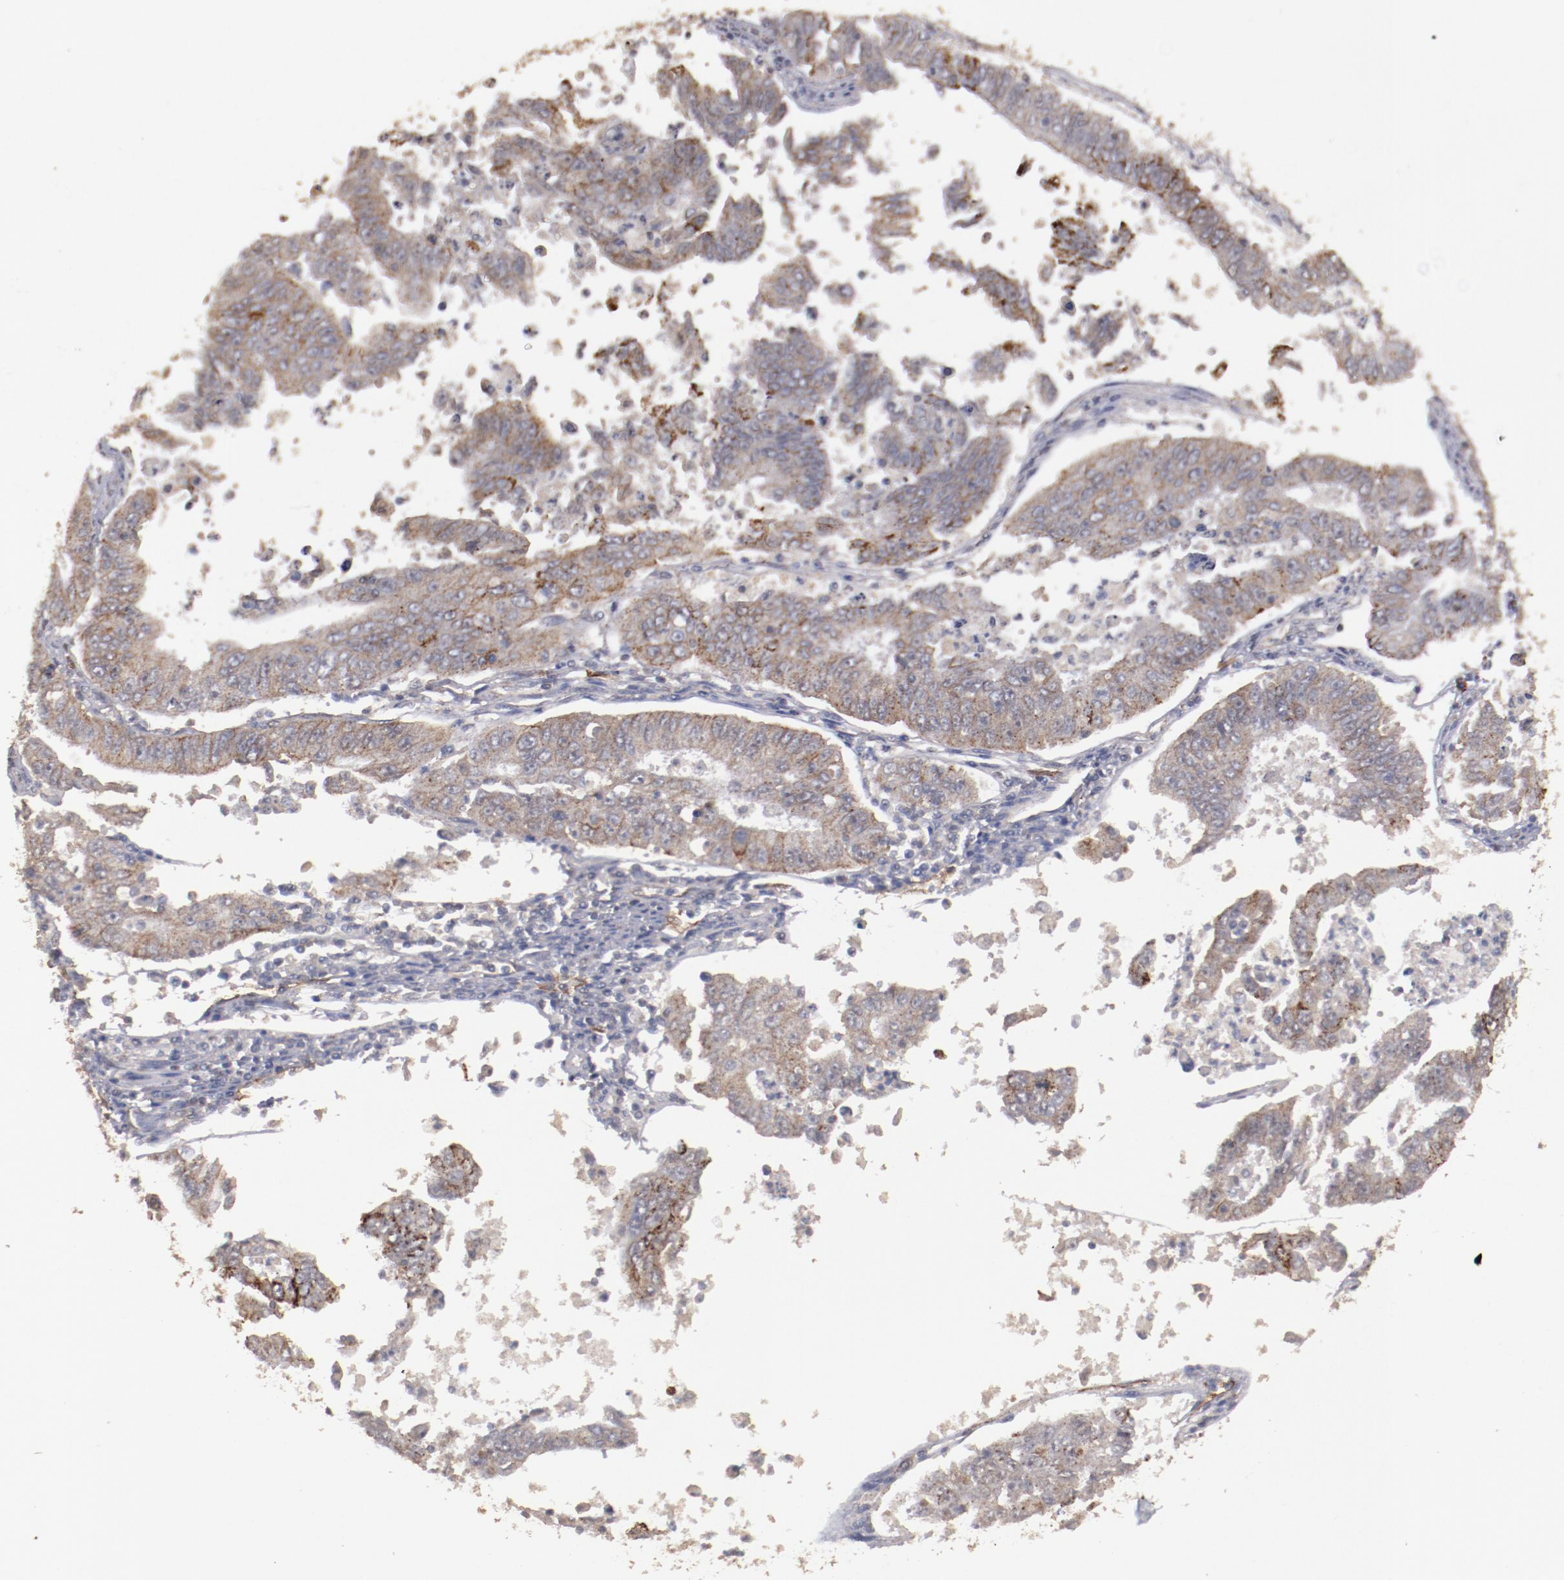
{"staining": {"intensity": "moderate", "quantity": "25%-75%", "location": "cytoplasmic/membranous"}, "tissue": "endometrial cancer", "cell_type": "Tumor cells", "image_type": "cancer", "snomed": [{"axis": "morphology", "description": "Adenocarcinoma, NOS"}, {"axis": "topography", "description": "Endometrium"}], "caption": "Immunohistochemistry (IHC) histopathology image of neoplastic tissue: human endometrial adenocarcinoma stained using immunohistochemistry (IHC) shows medium levels of moderate protein expression localized specifically in the cytoplasmic/membranous of tumor cells, appearing as a cytoplasmic/membranous brown color.", "gene": "FAT1", "patient": {"sex": "female", "age": 42}}